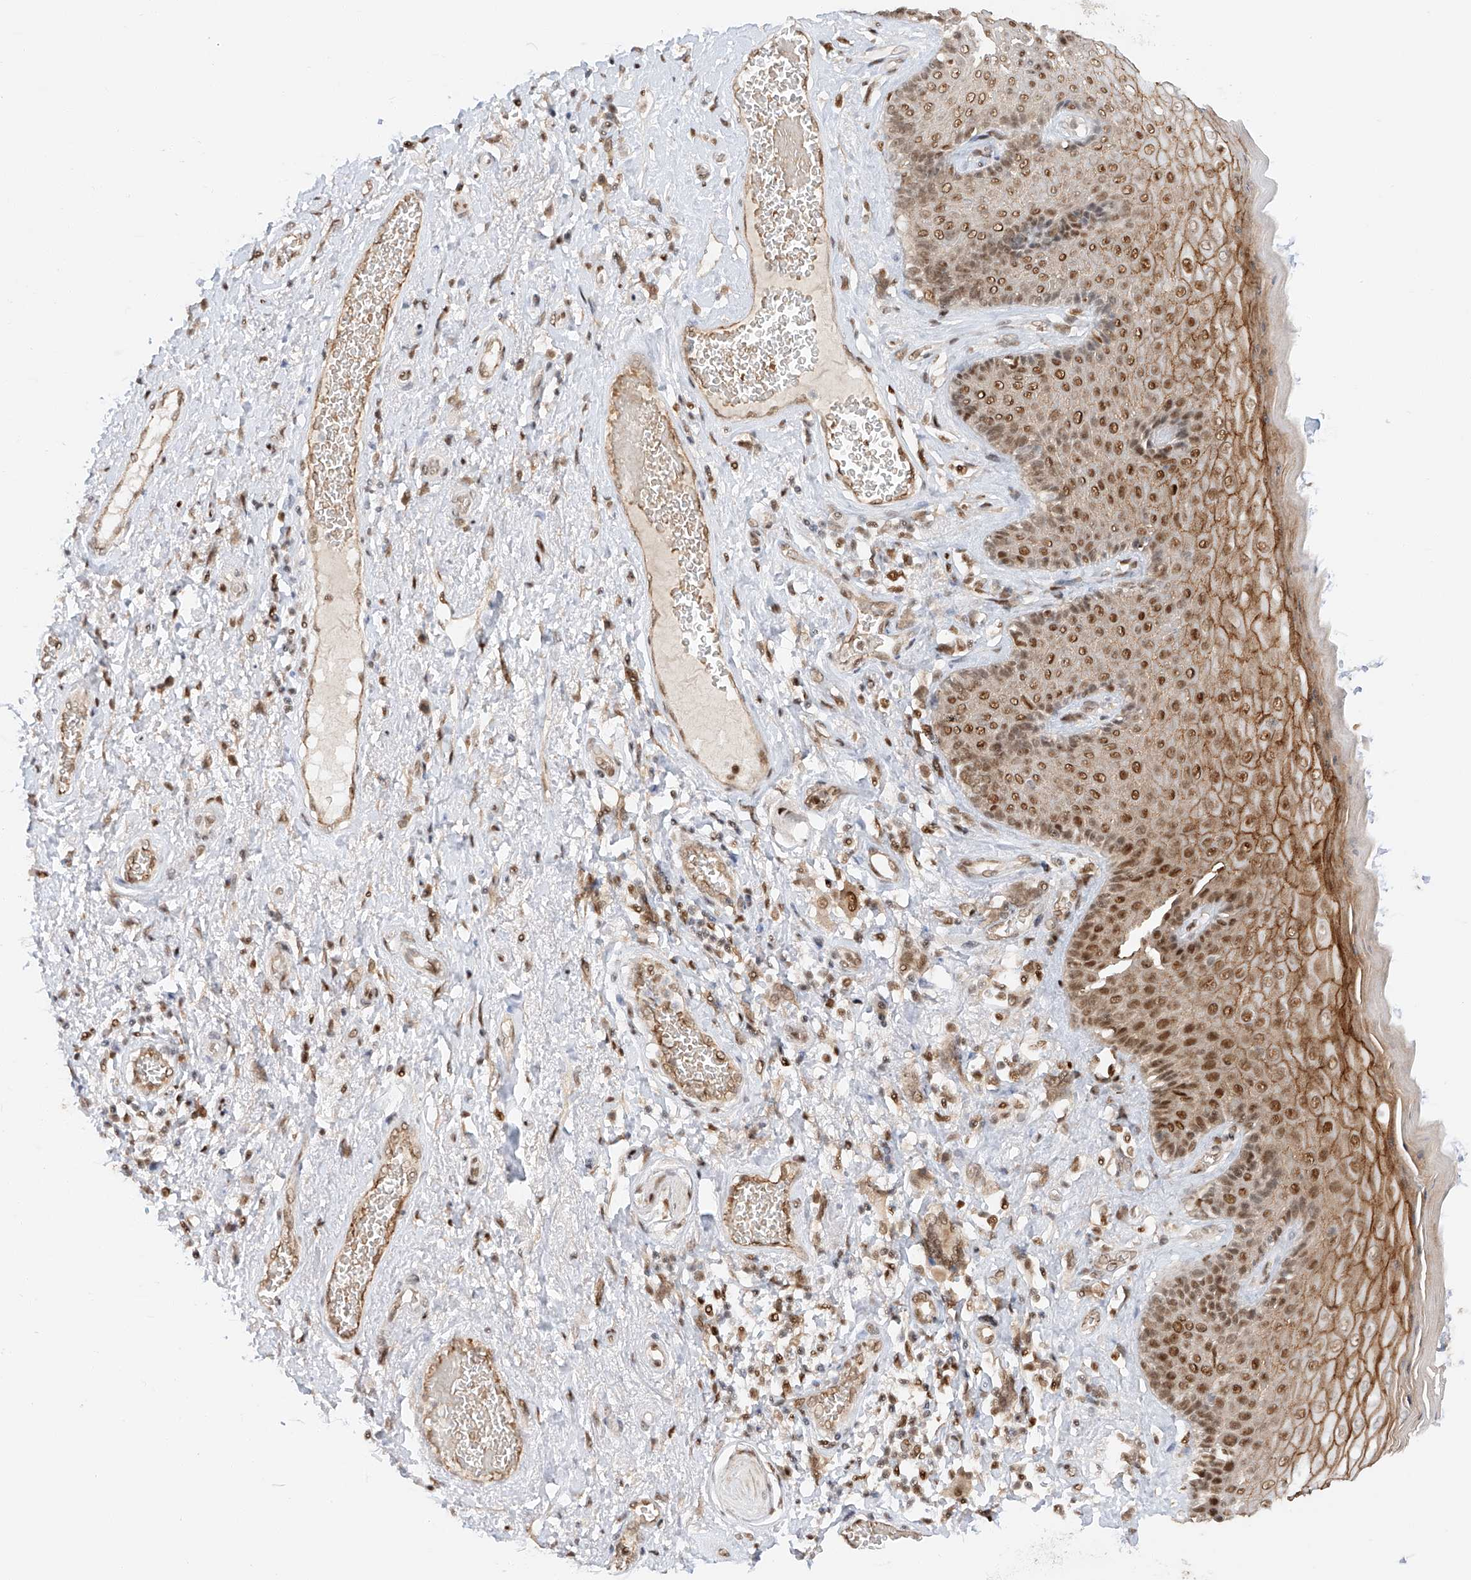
{"staining": {"intensity": "strong", "quantity": ">75%", "location": "cytoplasmic/membranous,nuclear"}, "tissue": "skin", "cell_type": "Epidermal cells", "image_type": "normal", "snomed": [{"axis": "morphology", "description": "Normal tissue, NOS"}, {"axis": "topography", "description": "Anal"}], "caption": "Unremarkable skin reveals strong cytoplasmic/membranous,nuclear expression in approximately >75% of epidermal cells.", "gene": "POGK", "patient": {"sex": "male", "age": 69}}